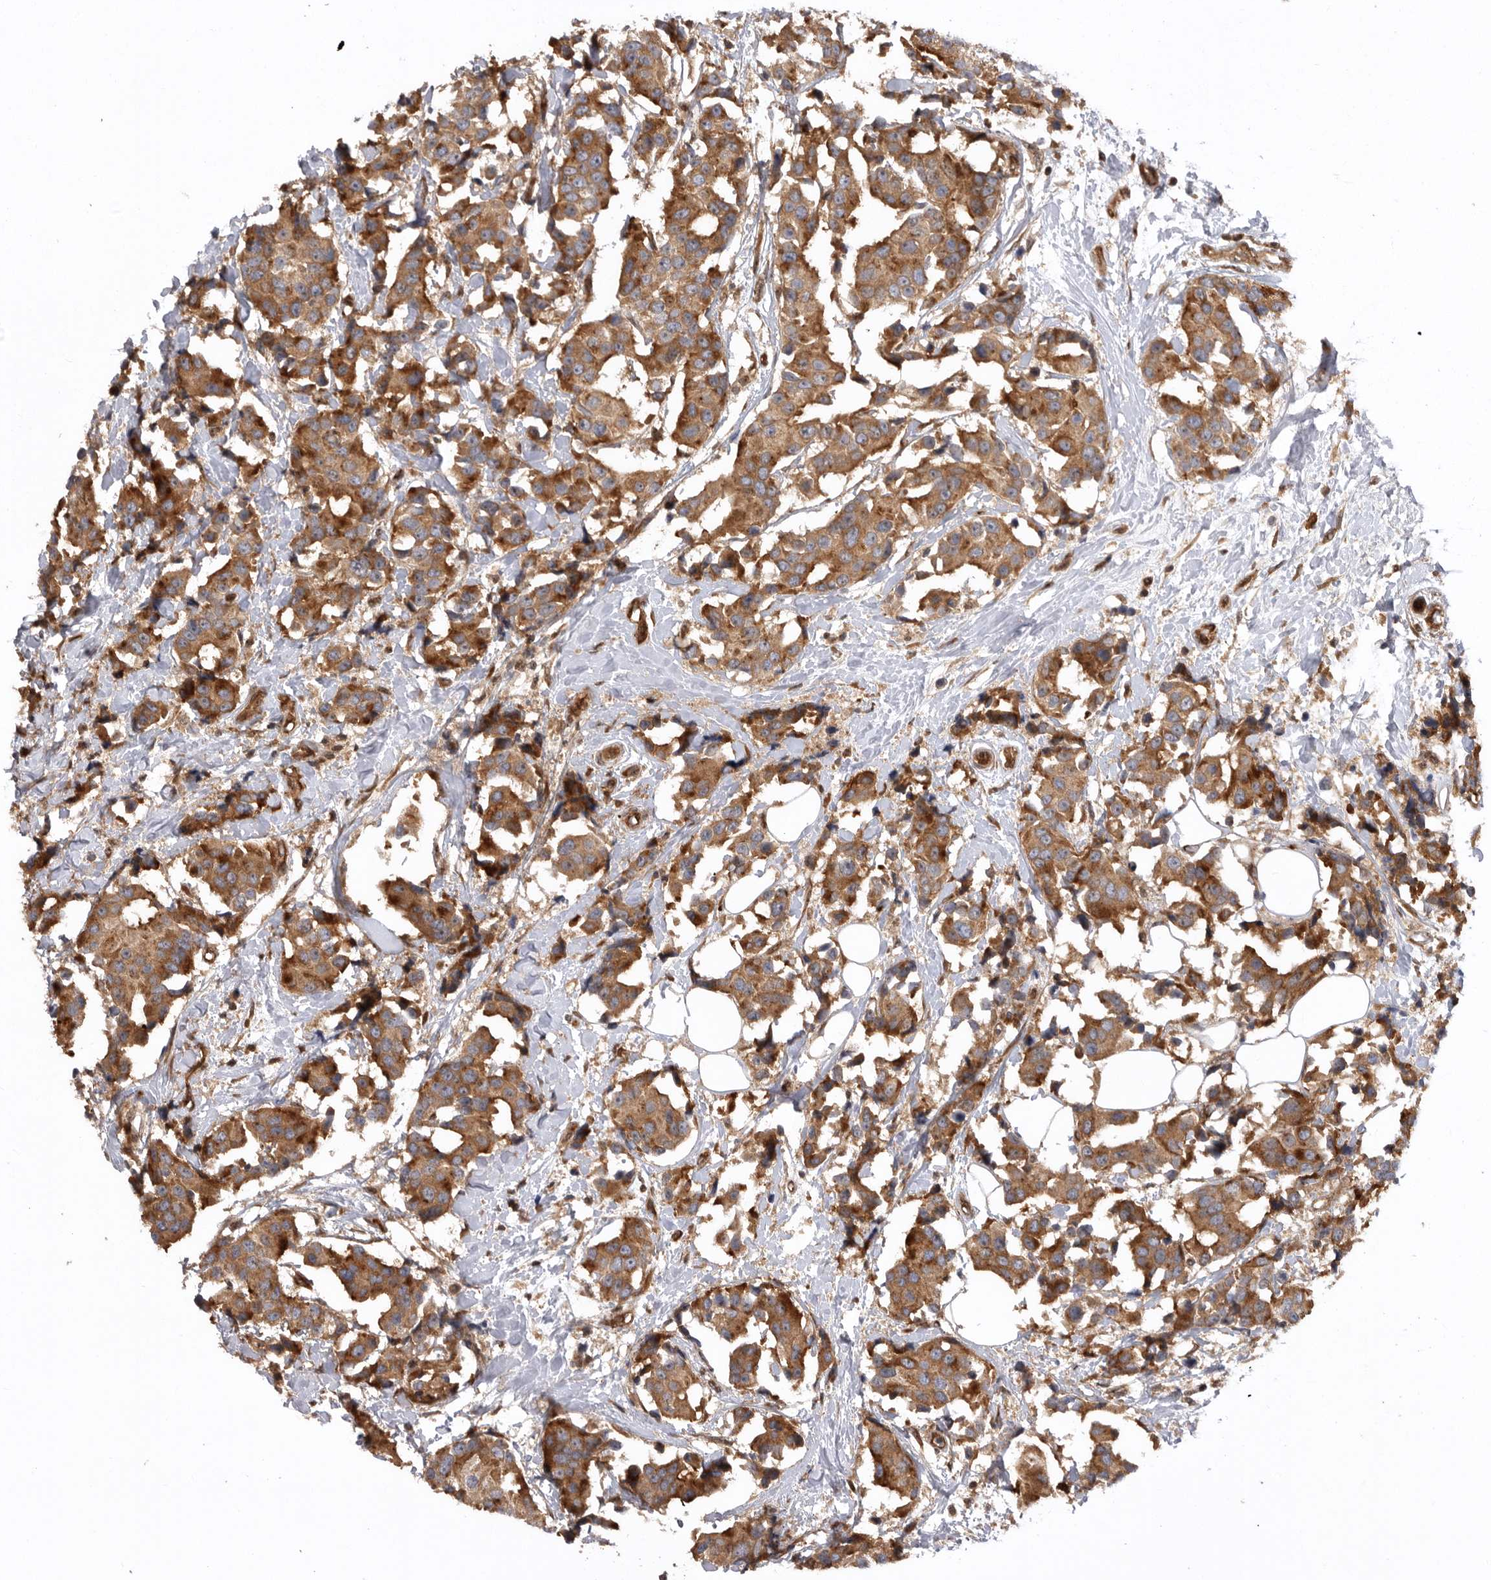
{"staining": {"intensity": "moderate", "quantity": ">75%", "location": "cytoplasmic/membranous"}, "tissue": "breast cancer", "cell_type": "Tumor cells", "image_type": "cancer", "snomed": [{"axis": "morphology", "description": "Normal tissue, NOS"}, {"axis": "morphology", "description": "Duct carcinoma"}, {"axis": "topography", "description": "Breast"}], "caption": "This image reveals immunohistochemistry staining of intraductal carcinoma (breast), with medium moderate cytoplasmic/membranous expression in approximately >75% of tumor cells.", "gene": "DHDDS", "patient": {"sex": "female", "age": 39}}